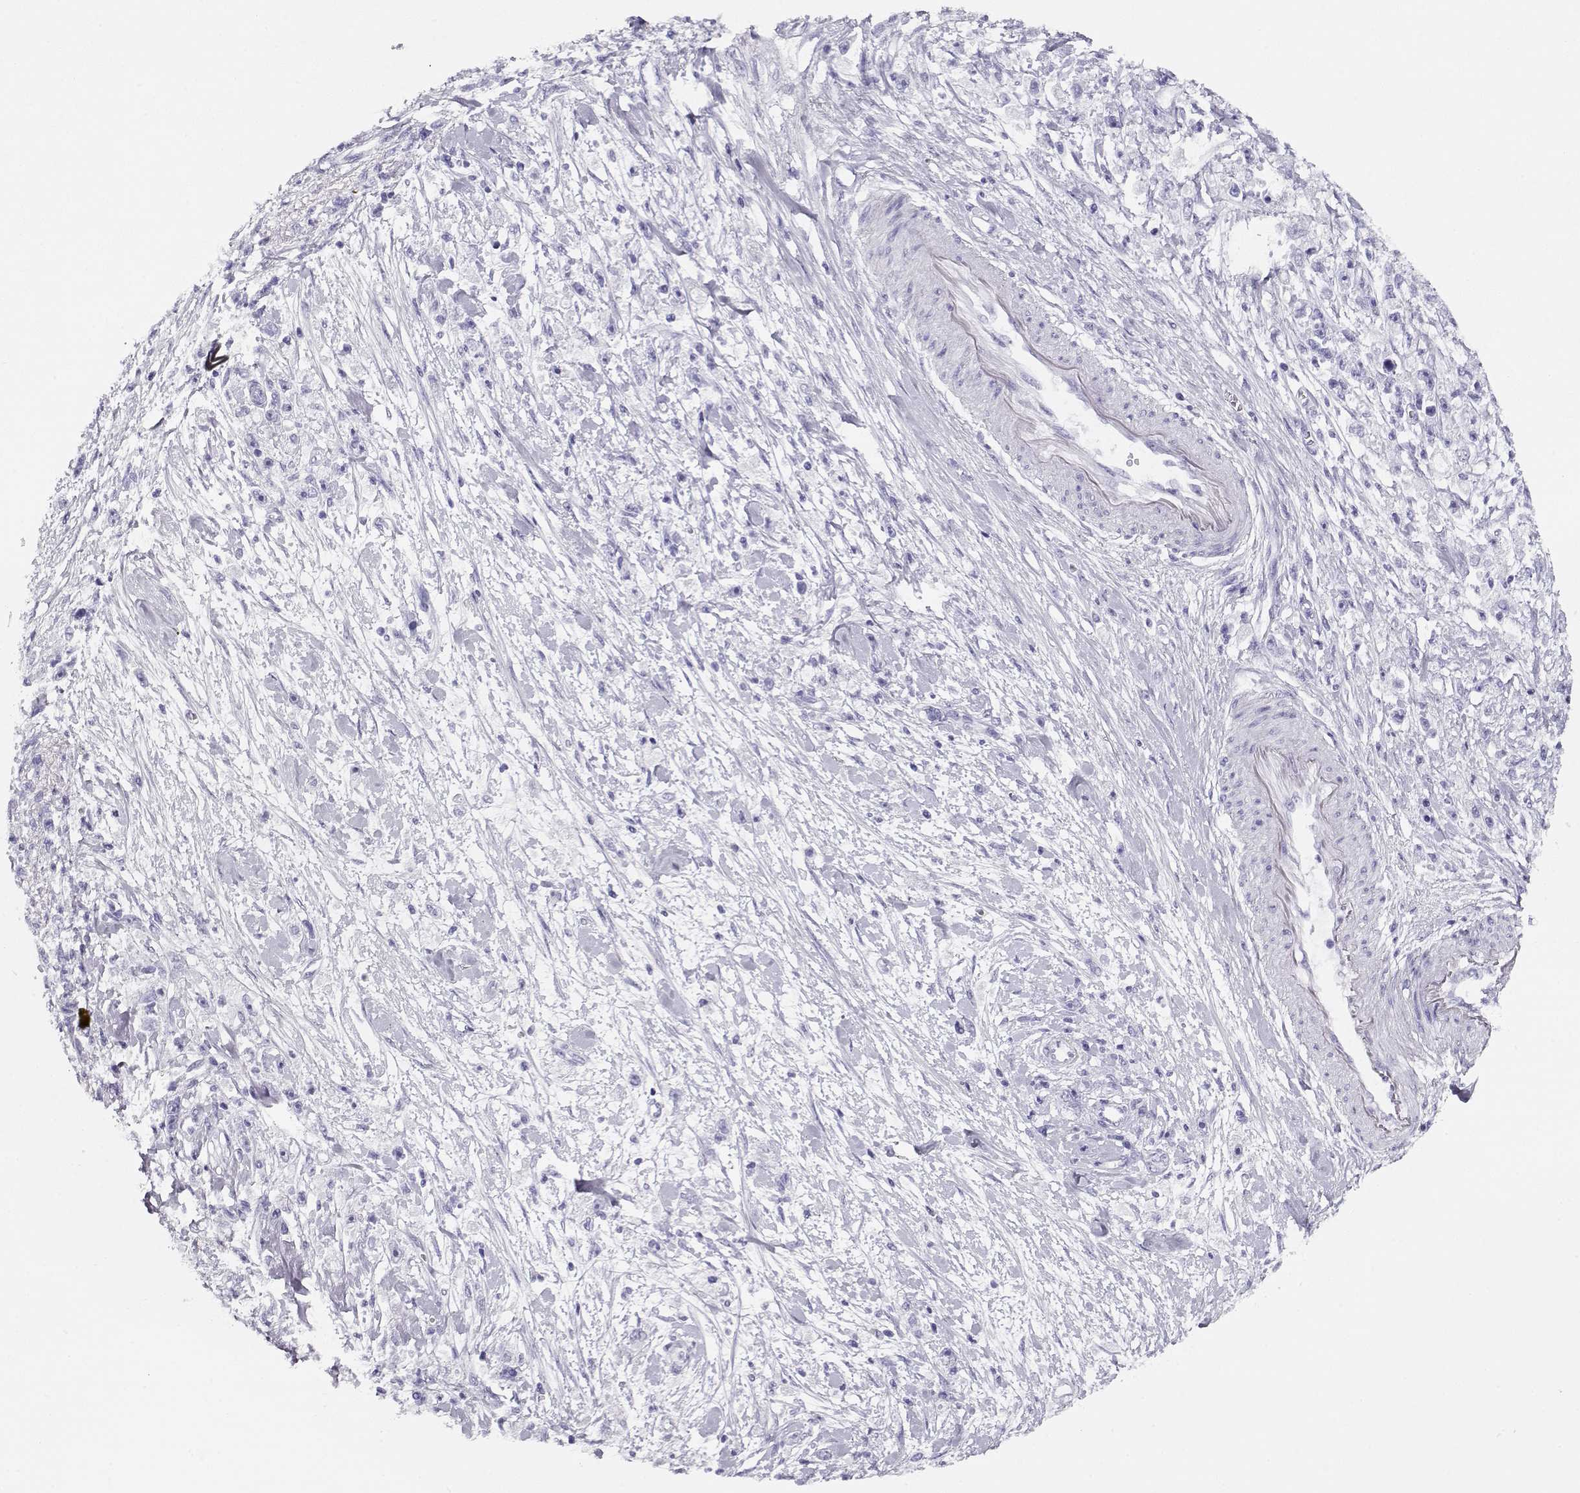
{"staining": {"intensity": "negative", "quantity": "none", "location": "none"}, "tissue": "stomach cancer", "cell_type": "Tumor cells", "image_type": "cancer", "snomed": [{"axis": "morphology", "description": "Adenocarcinoma, NOS"}, {"axis": "topography", "description": "Stomach"}], "caption": "This is an IHC micrograph of adenocarcinoma (stomach). There is no positivity in tumor cells.", "gene": "CRX", "patient": {"sex": "female", "age": 59}}